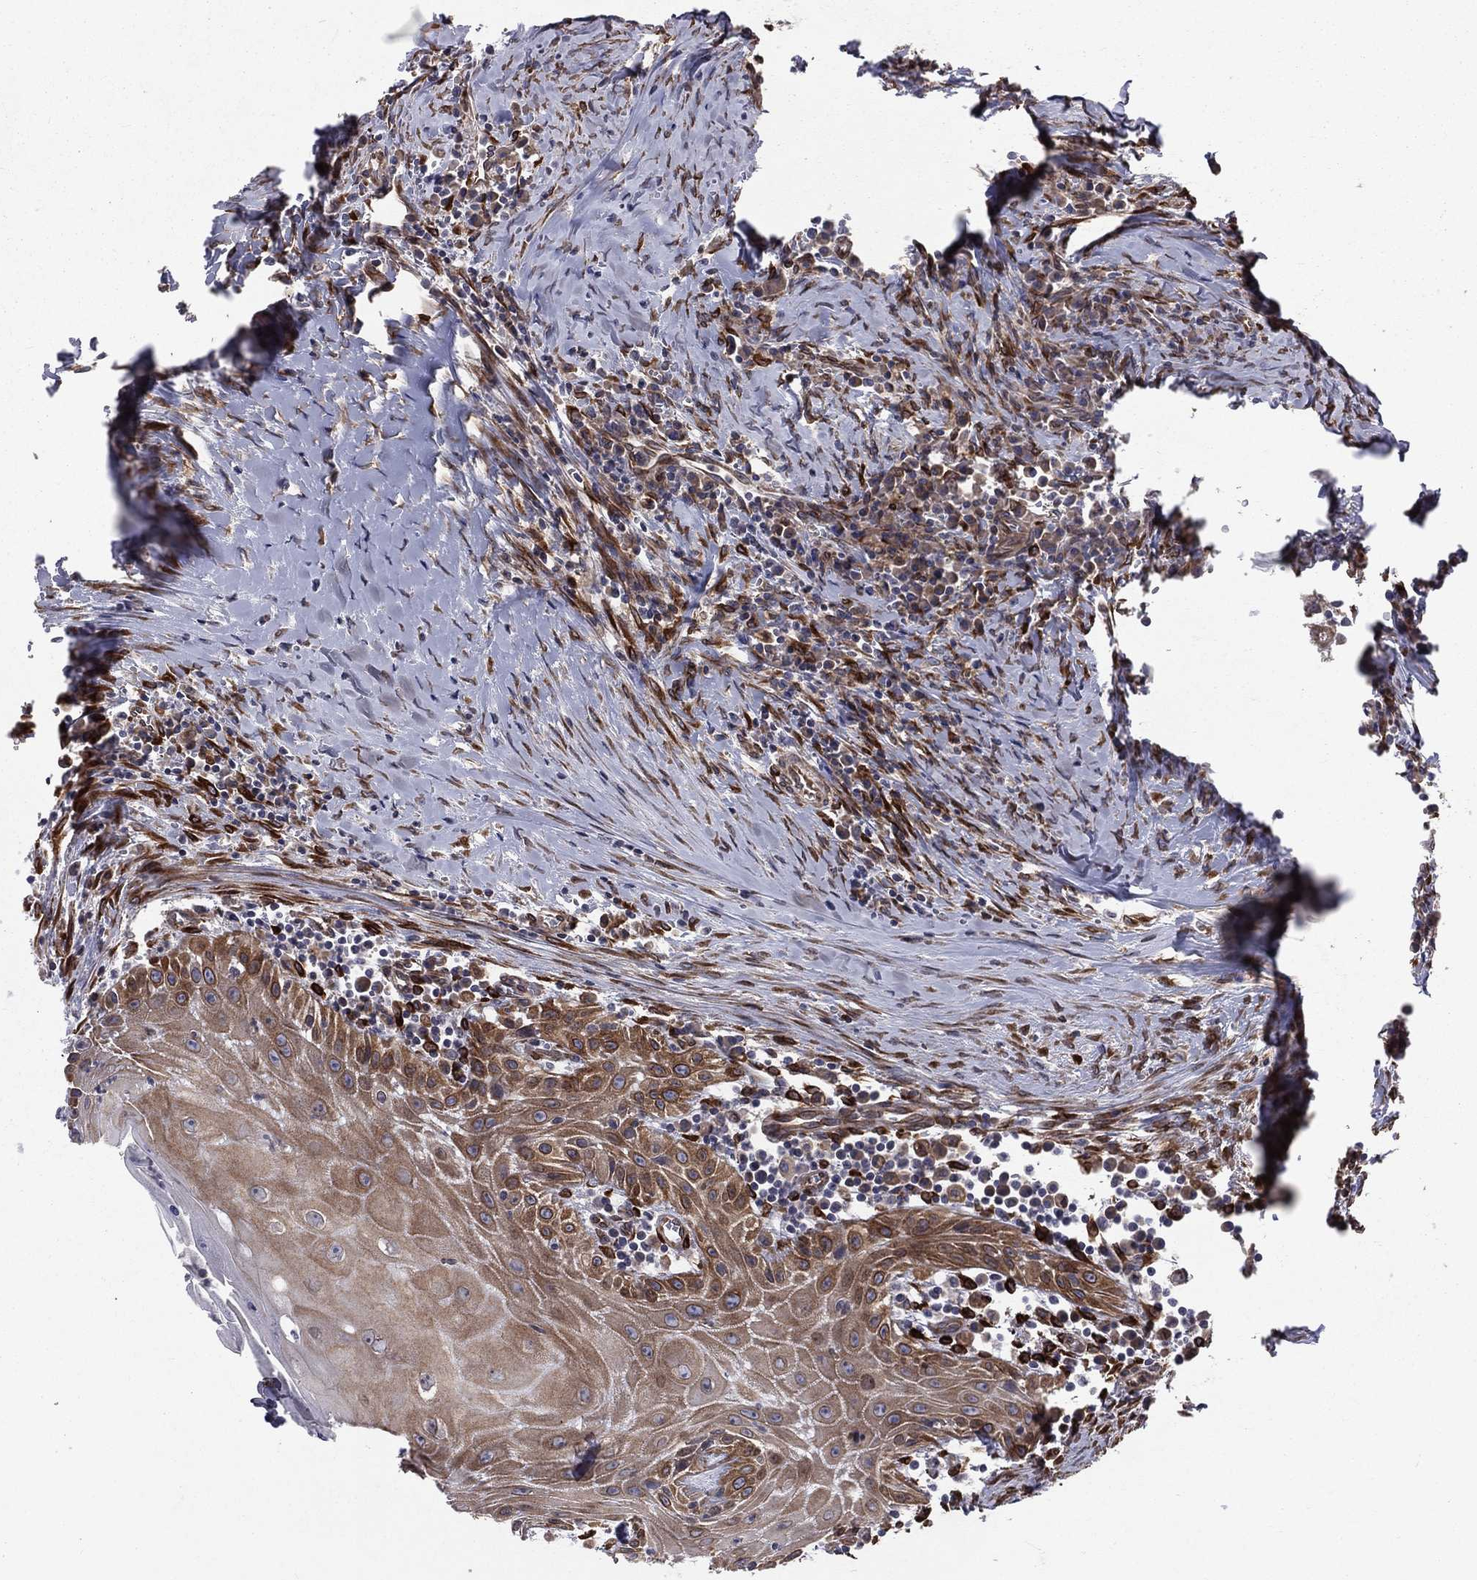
{"staining": {"intensity": "weak", "quantity": ">75%", "location": "cytoplasmic/membranous"}, "tissue": "head and neck cancer", "cell_type": "Tumor cells", "image_type": "cancer", "snomed": [{"axis": "morphology", "description": "Squamous cell carcinoma, NOS"}, {"axis": "topography", "description": "Oral tissue"}, {"axis": "topography", "description": "Head-Neck"}], "caption": "Head and neck cancer stained with a brown dye exhibits weak cytoplasmic/membranous positive positivity in about >75% of tumor cells.", "gene": "PGRMC1", "patient": {"sex": "male", "age": 58}}